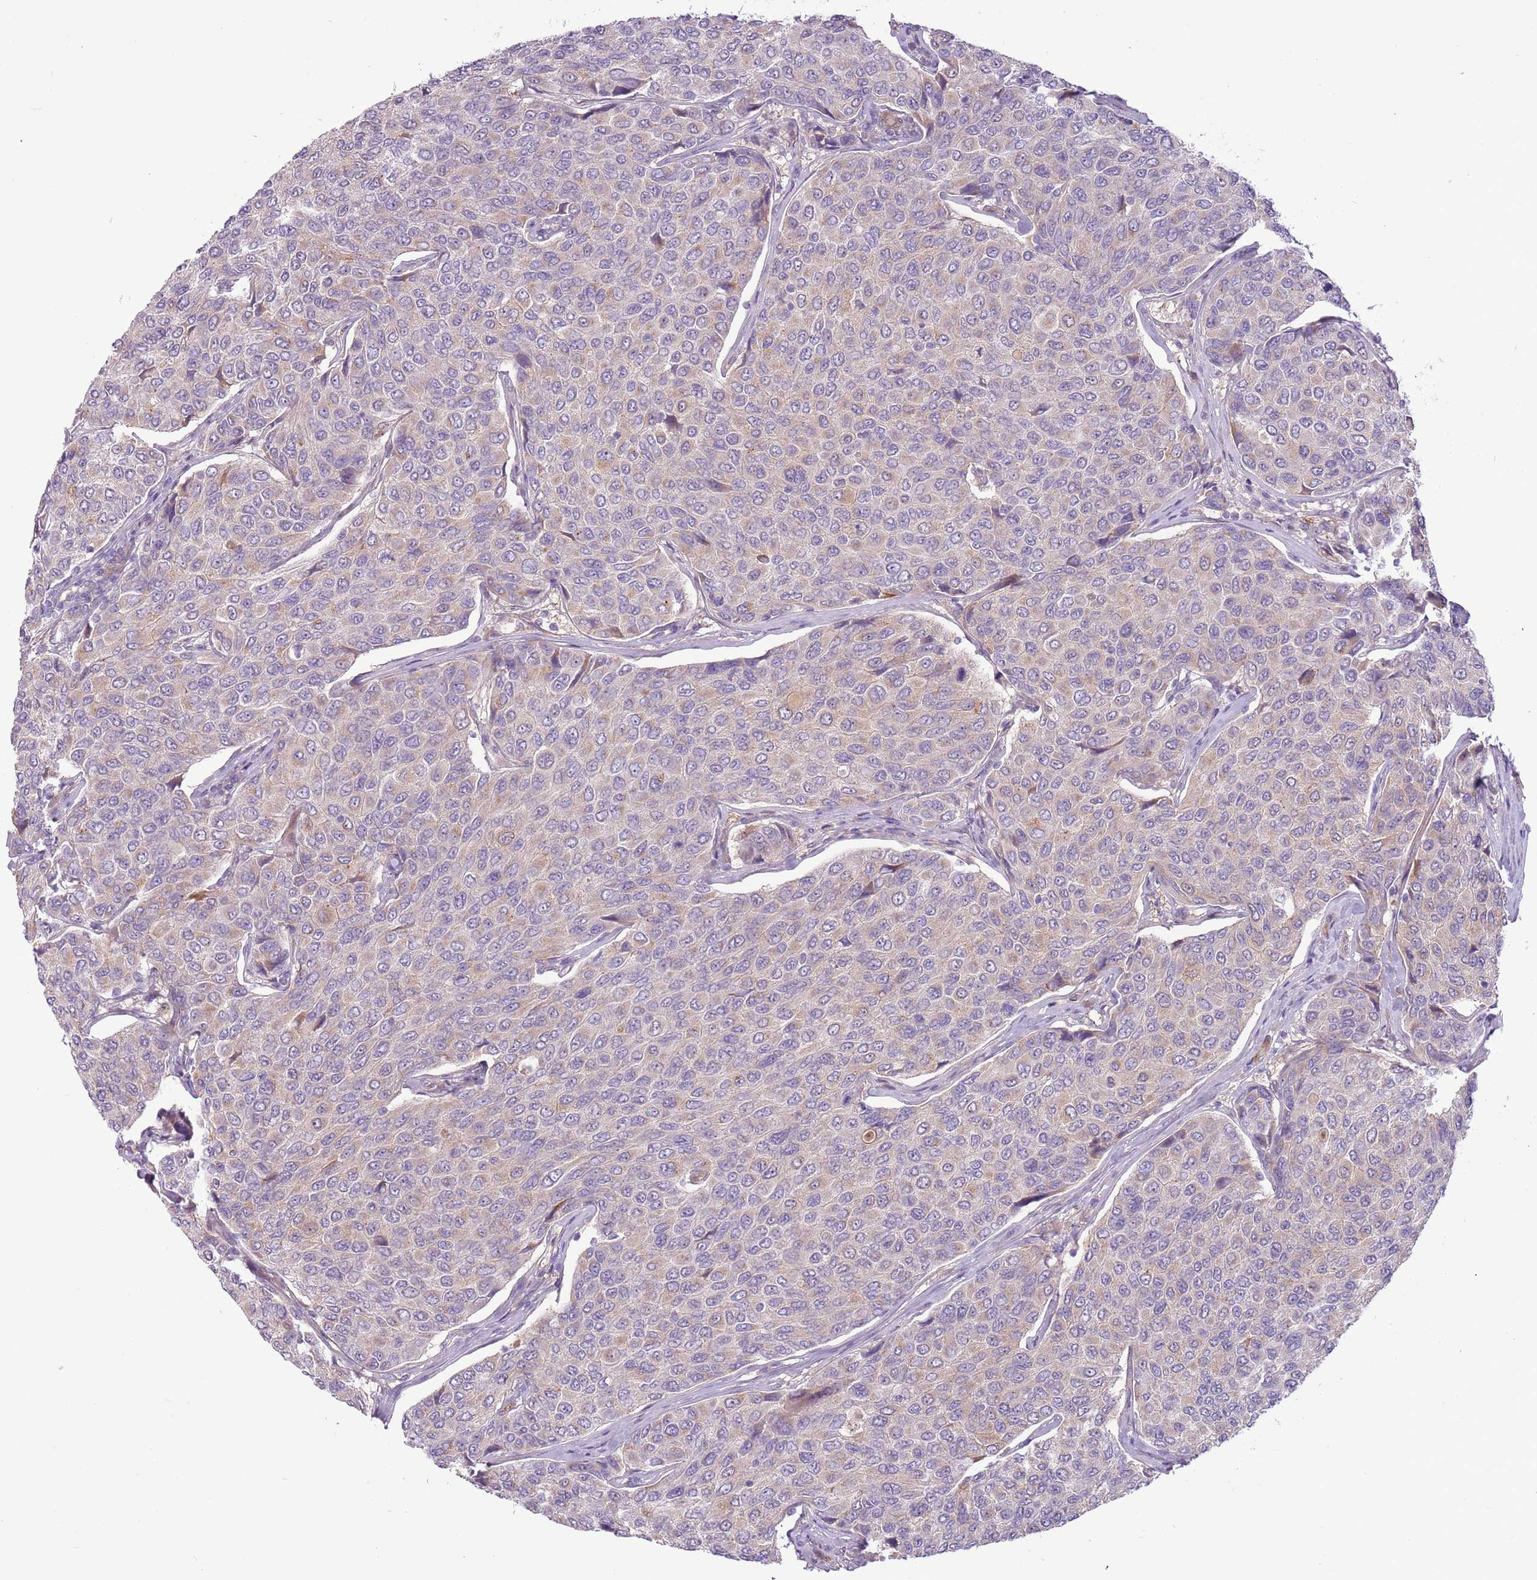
{"staining": {"intensity": "weak", "quantity": "<25%", "location": "cytoplasmic/membranous"}, "tissue": "breast cancer", "cell_type": "Tumor cells", "image_type": "cancer", "snomed": [{"axis": "morphology", "description": "Duct carcinoma"}, {"axis": "topography", "description": "Breast"}], "caption": "Tumor cells show no significant staining in breast cancer (invasive ductal carcinoma).", "gene": "MRO", "patient": {"sex": "female", "age": 55}}